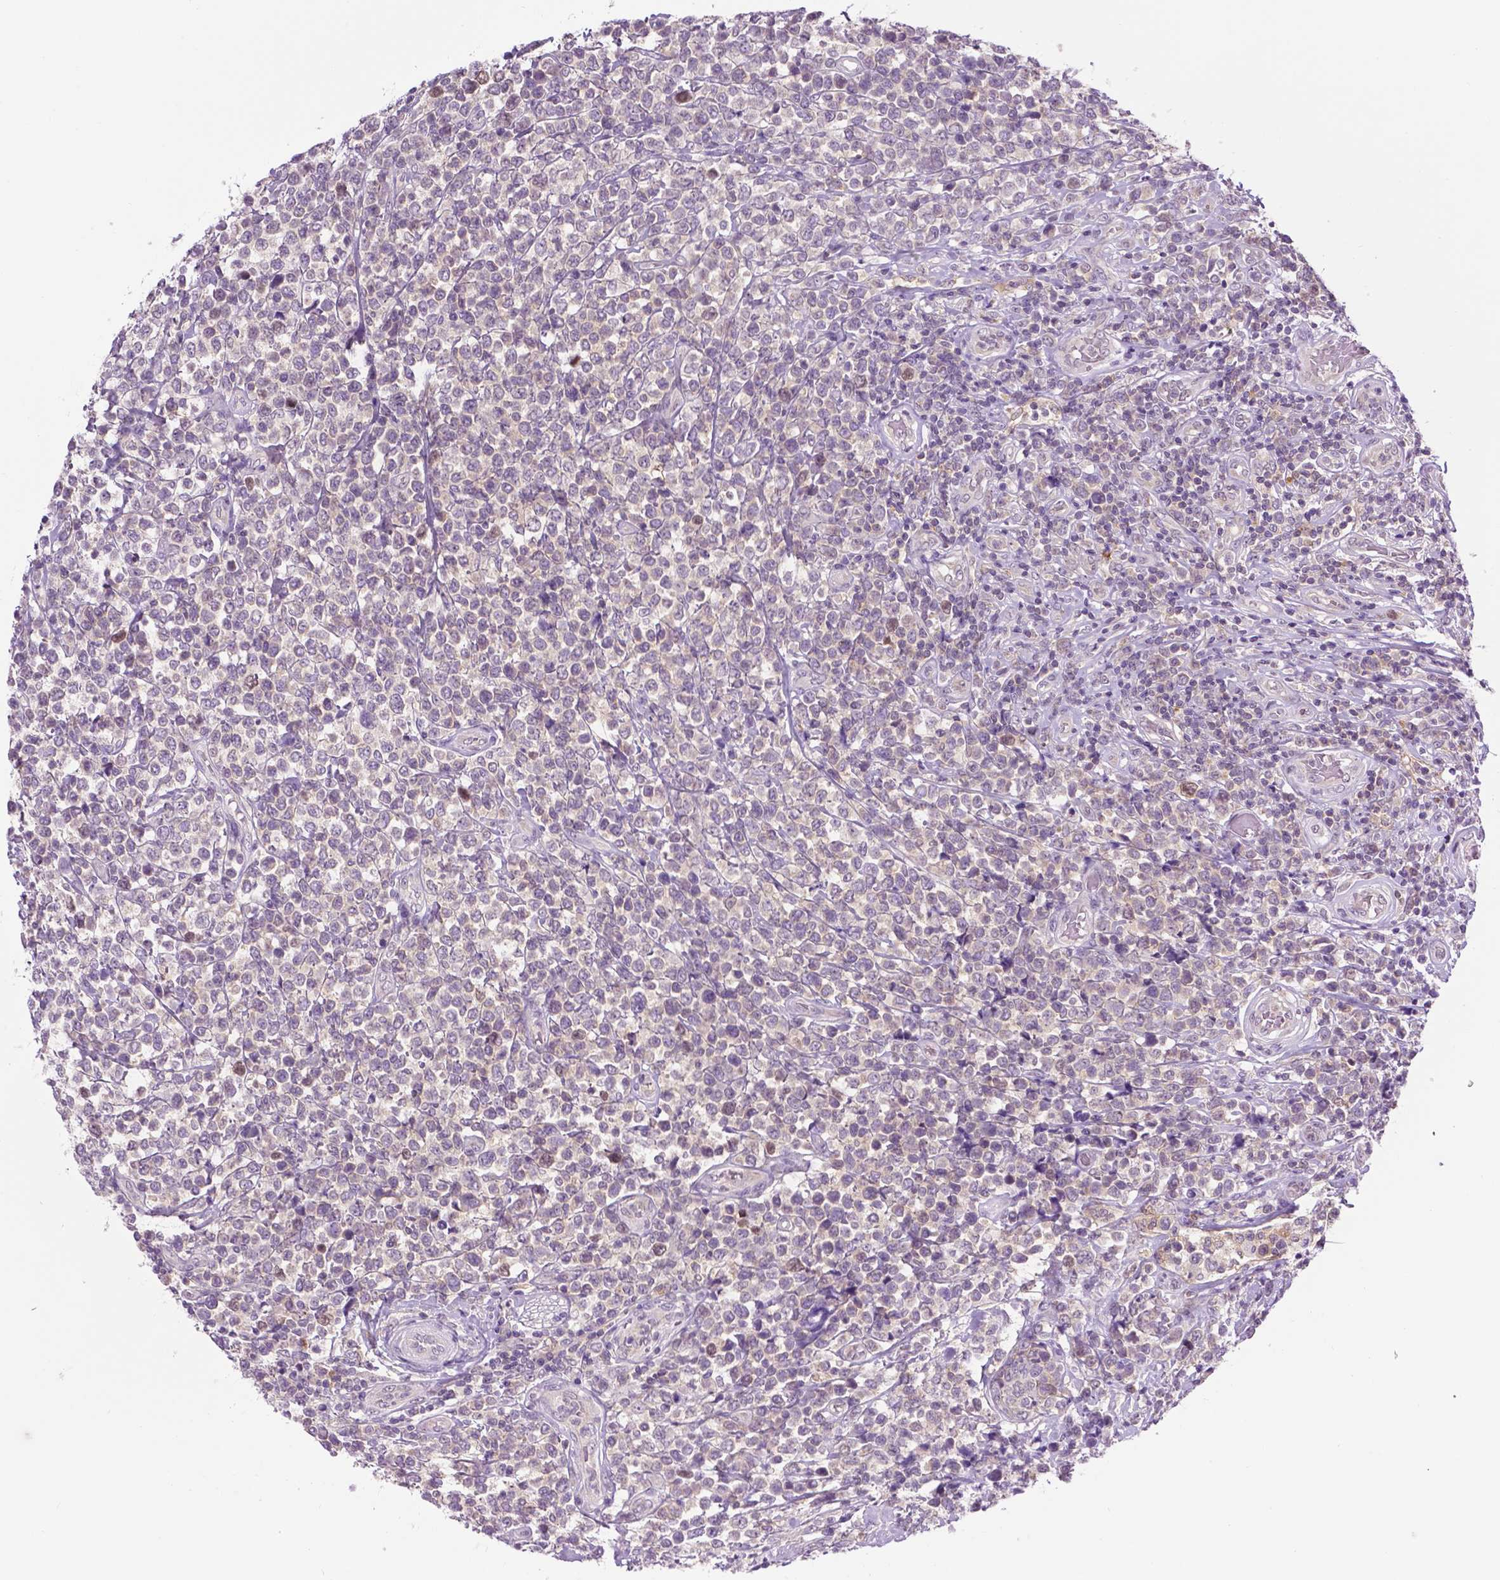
{"staining": {"intensity": "negative", "quantity": "none", "location": "none"}, "tissue": "lymphoma", "cell_type": "Tumor cells", "image_type": "cancer", "snomed": [{"axis": "morphology", "description": "Malignant lymphoma, non-Hodgkin's type, High grade"}, {"axis": "topography", "description": "Soft tissue"}], "caption": "DAB (3,3'-diaminobenzidine) immunohistochemical staining of high-grade malignant lymphoma, non-Hodgkin's type shows no significant staining in tumor cells. (DAB (3,3'-diaminobenzidine) immunohistochemistry (IHC) with hematoxylin counter stain).", "gene": "DENND4A", "patient": {"sex": "female", "age": 56}}